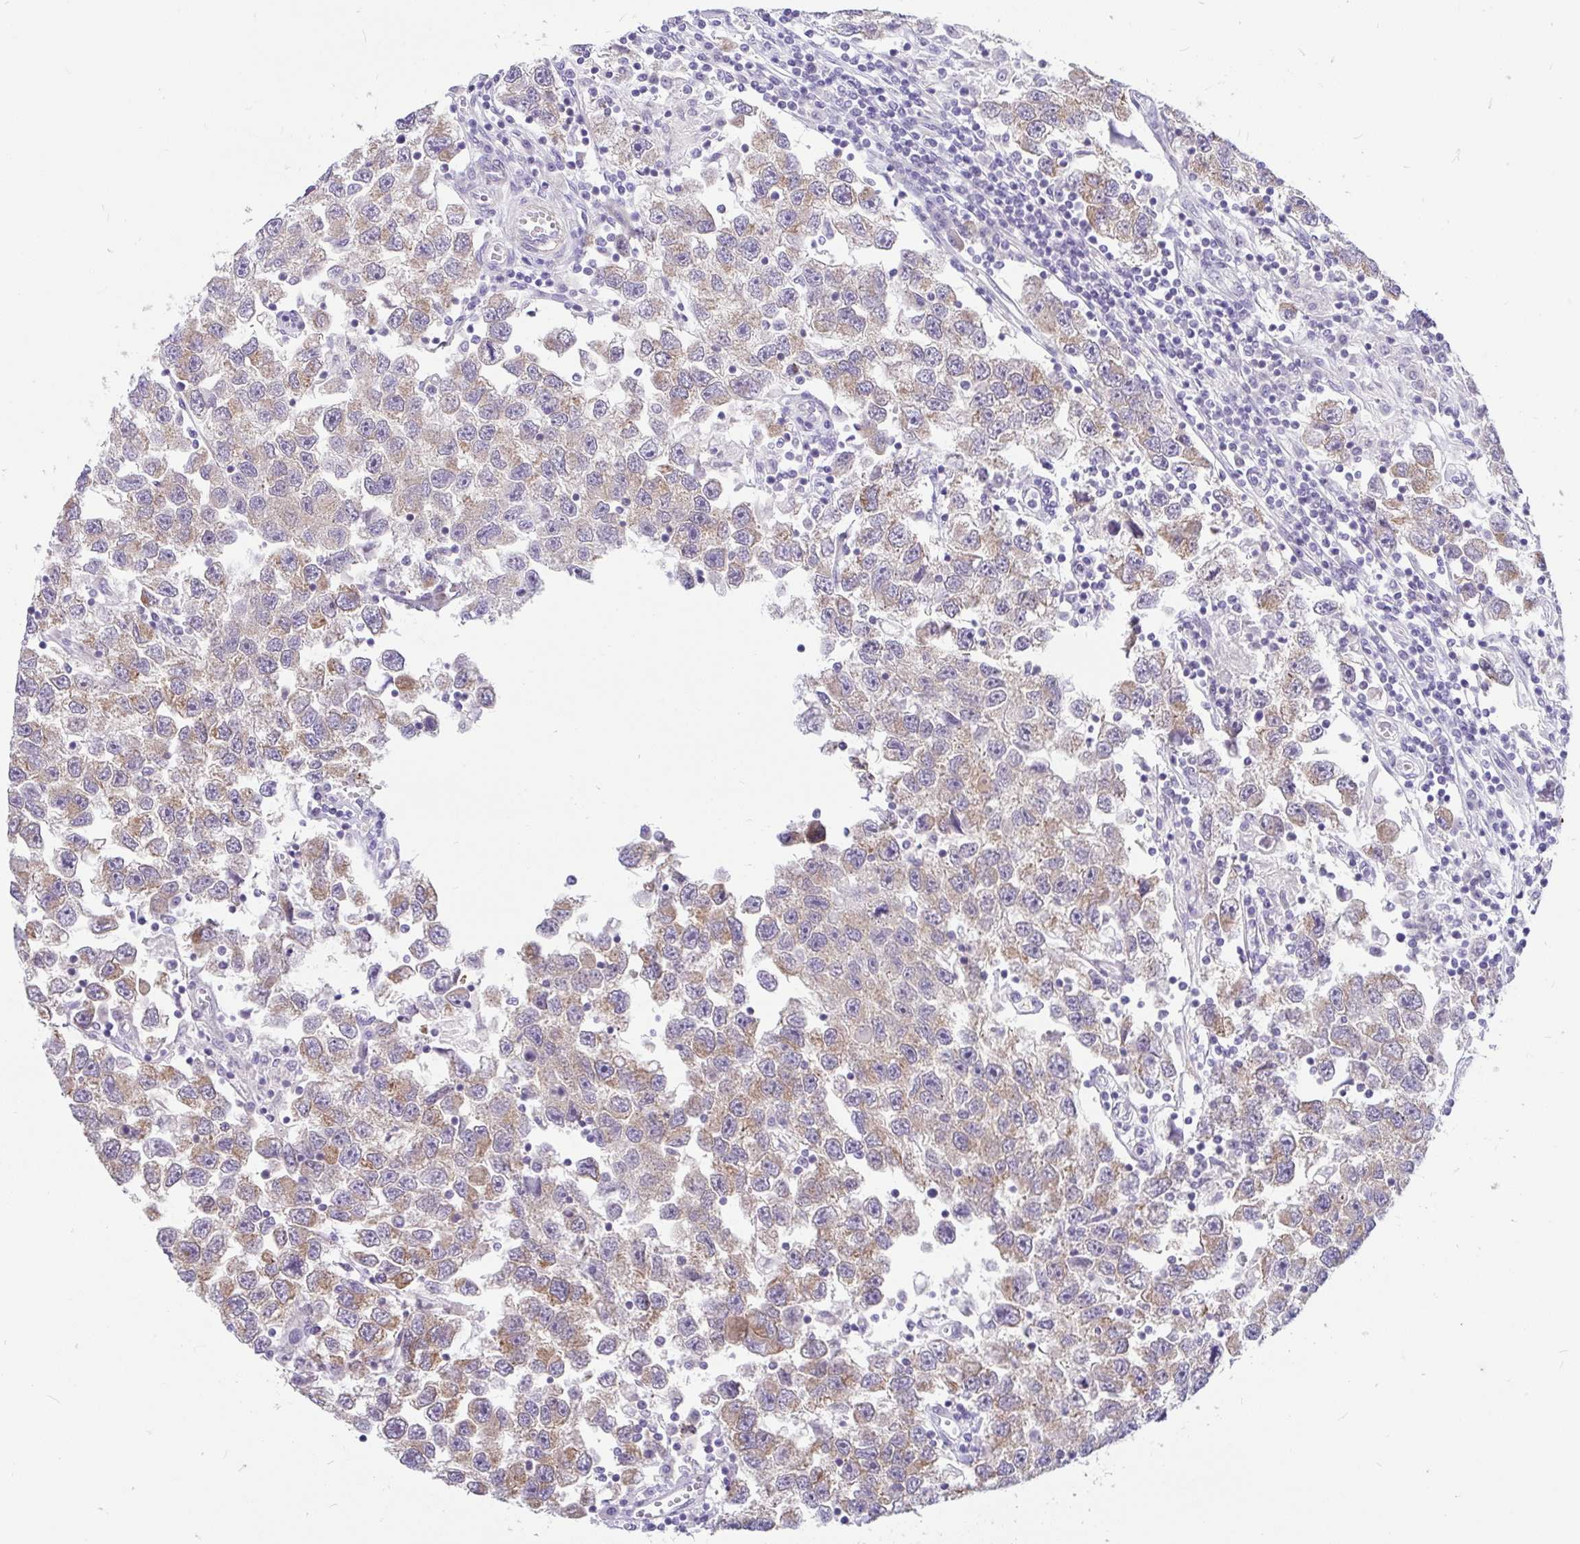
{"staining": {"intensity": "moderate", "quantity": "25%-75%", "location": "cytoplasmic/membranous"}, "tissue": "testis cancer", "cell_type": "Tumor cells", "image_type": "cancer", "snomed": [{"axis": "morphology", "description": "Seminoma, NOS"}, {"axis": "topography", "description": "Testis"}], "caption": "High-power microscopy captured an immunohistochemistry (IHC) image of testis cancer (seminoma), revealing moderate cytoplasmic/membranous positivity in approximately 25%-75% of tumor cells.", "gene": "KIAA2013", "patient": {"sex": "male", "age": 26}}